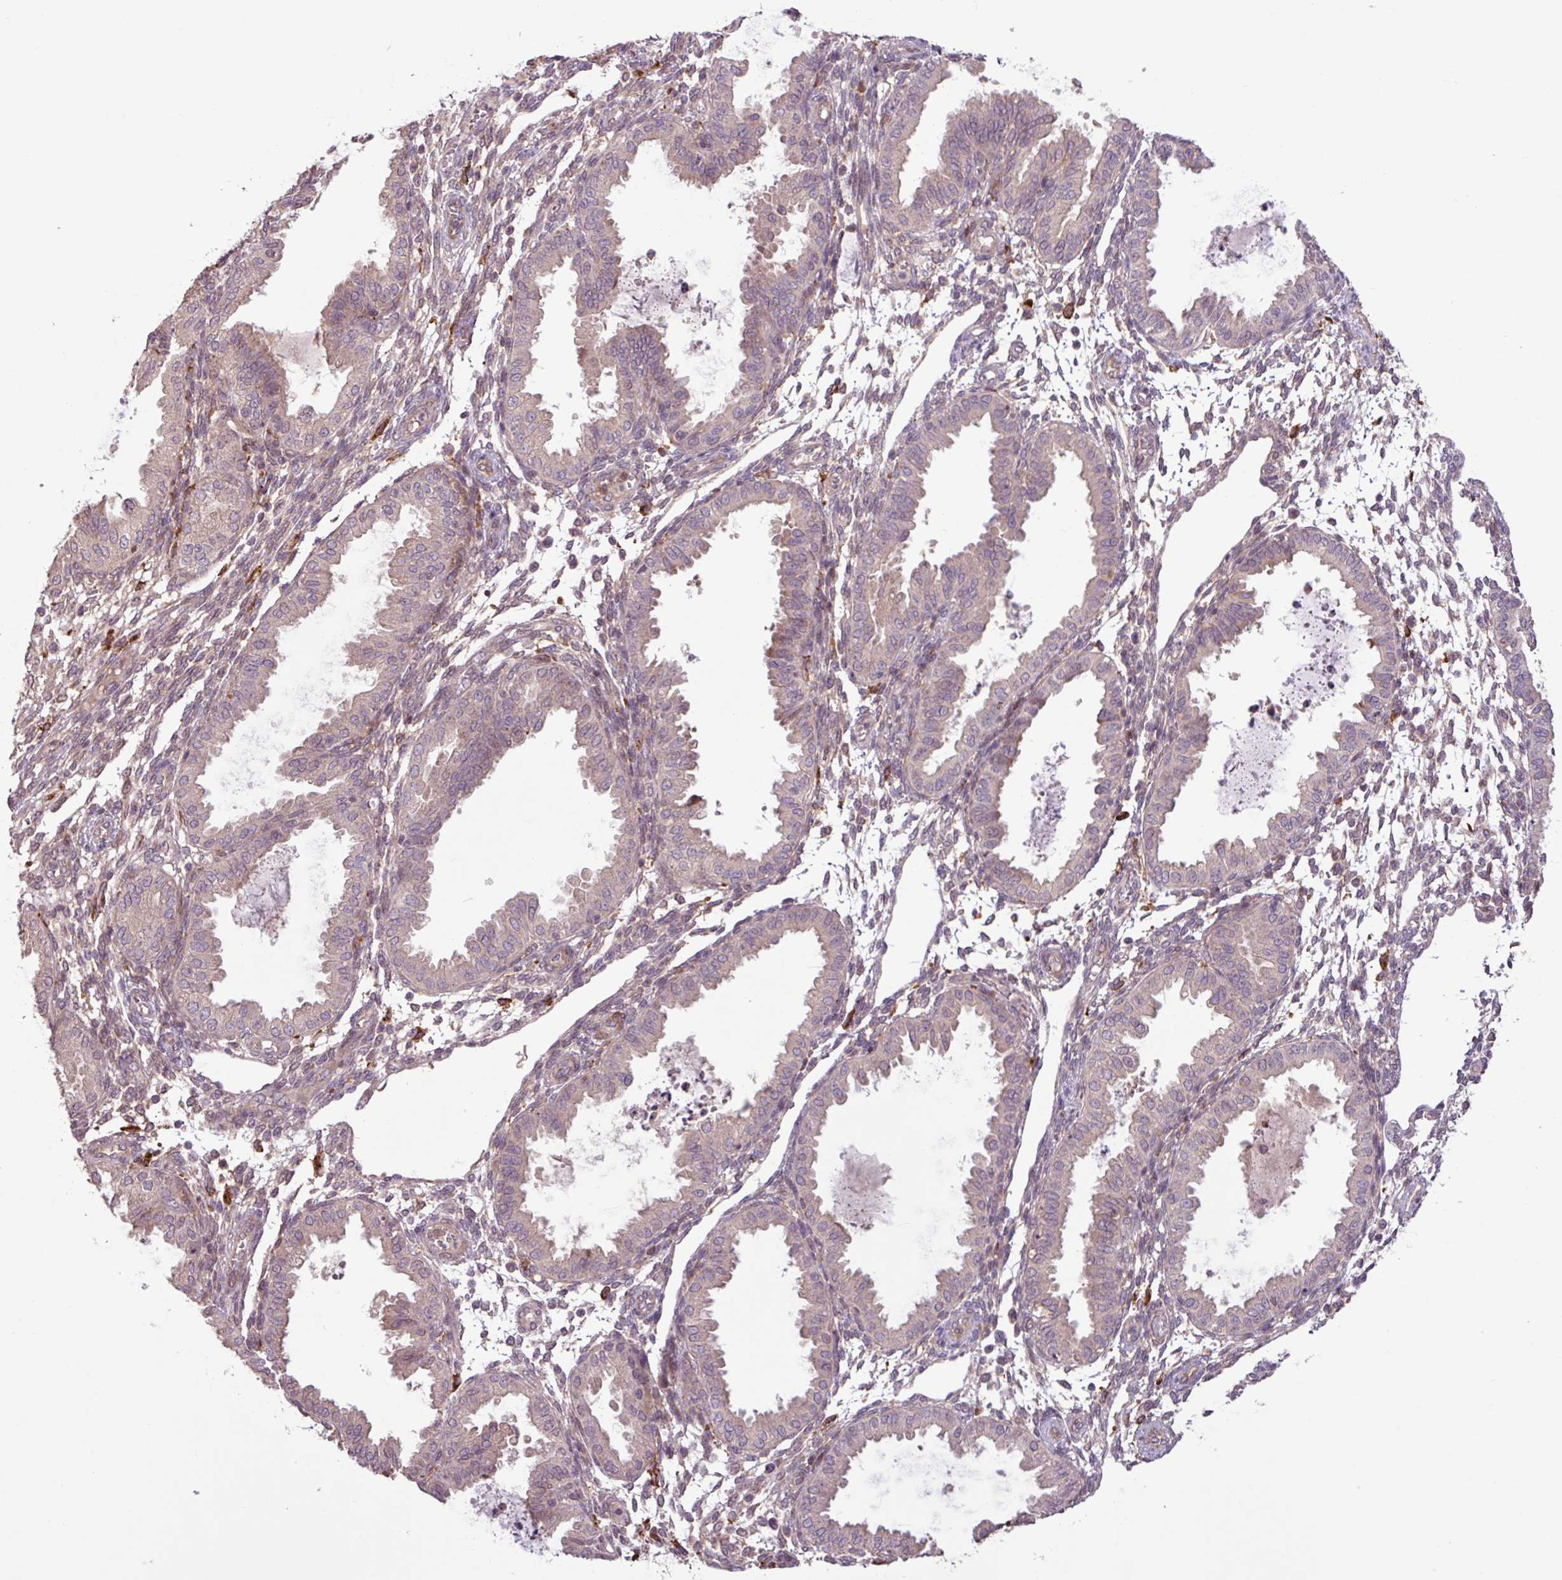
{"staining": {"intensity": "weak", "quantity": "25%-75%", "location": "cytoplasmic/membranous"}, "tissue": "endometrium", "cell_type": "Cells in endometrial stroma", "image_type": "normal", "snomed": [{"axis": "morphology", "description": "Normal tissue, NOS"}, {"axis": "topography", "description": "Endometrium"}], "caption": "IHC of normal endometrium shows low levels of weak cytoplasmic/membranous expression in about 25%-75% of cells in endometrial stroma. (DAB (3,3'-diaminobenzidine) = brown stain, brightfield microscopy at high magnification).", "gene": "ARHGEF25", "patient": {"sex": "female", "age": 33}}